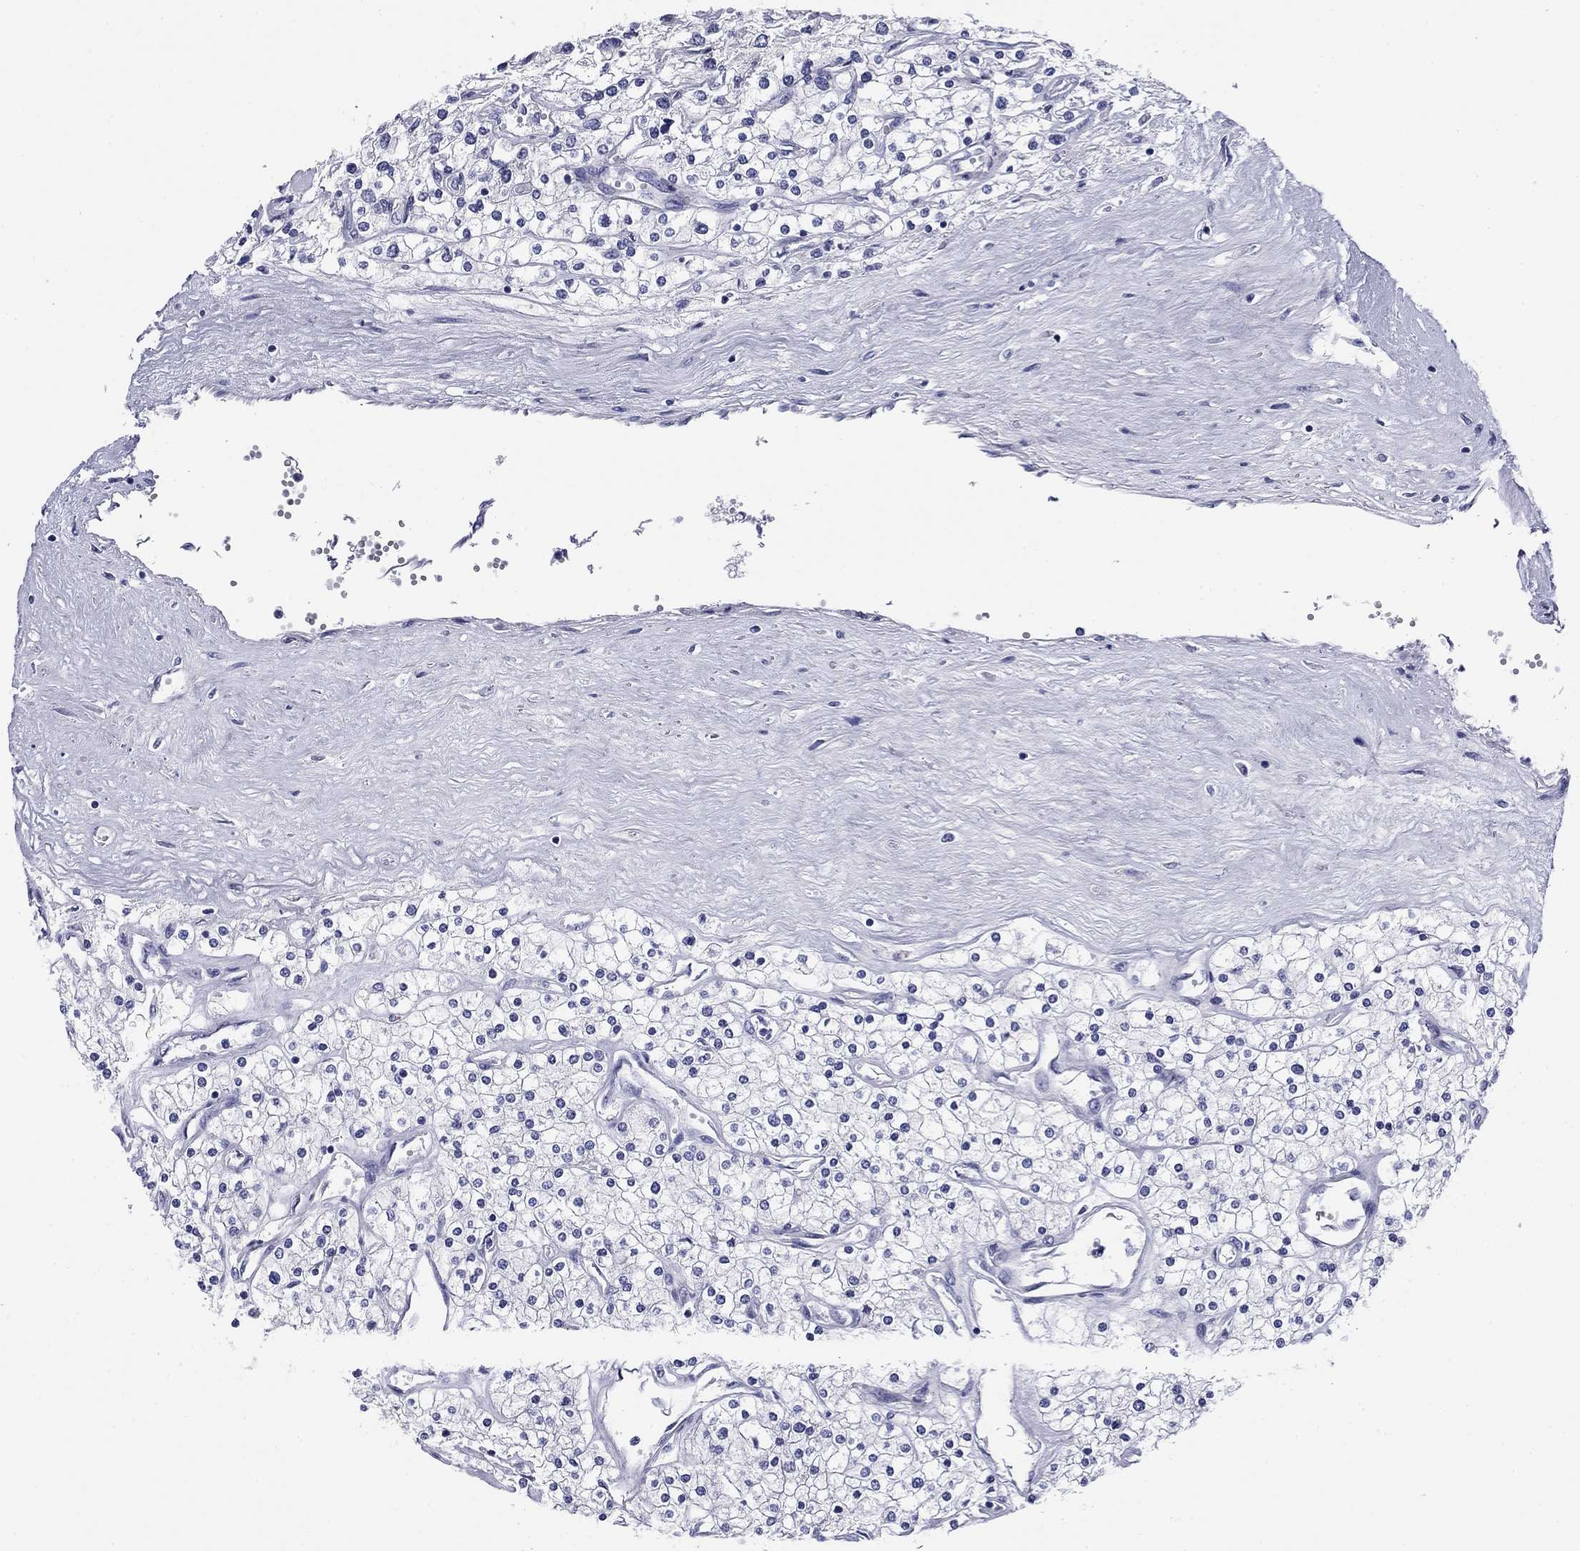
{"staining": {"intensity": "negative", "quantity": "none", "location": "none"}, "tissue": "renal cancer", "cell_type": "Tumor cells", "image_type": "cancer", "snomed": [{"axis": "morphology", "description": "Adenocarcinoma, NOS"}, {"axis": "topography", "description": "Kidney"}], "caption": "Tumor cells show no significant positivity in adenocarcinoma (renal).", "gene": "ABCC2", "patient": {"sex": "male", "age": 80}}